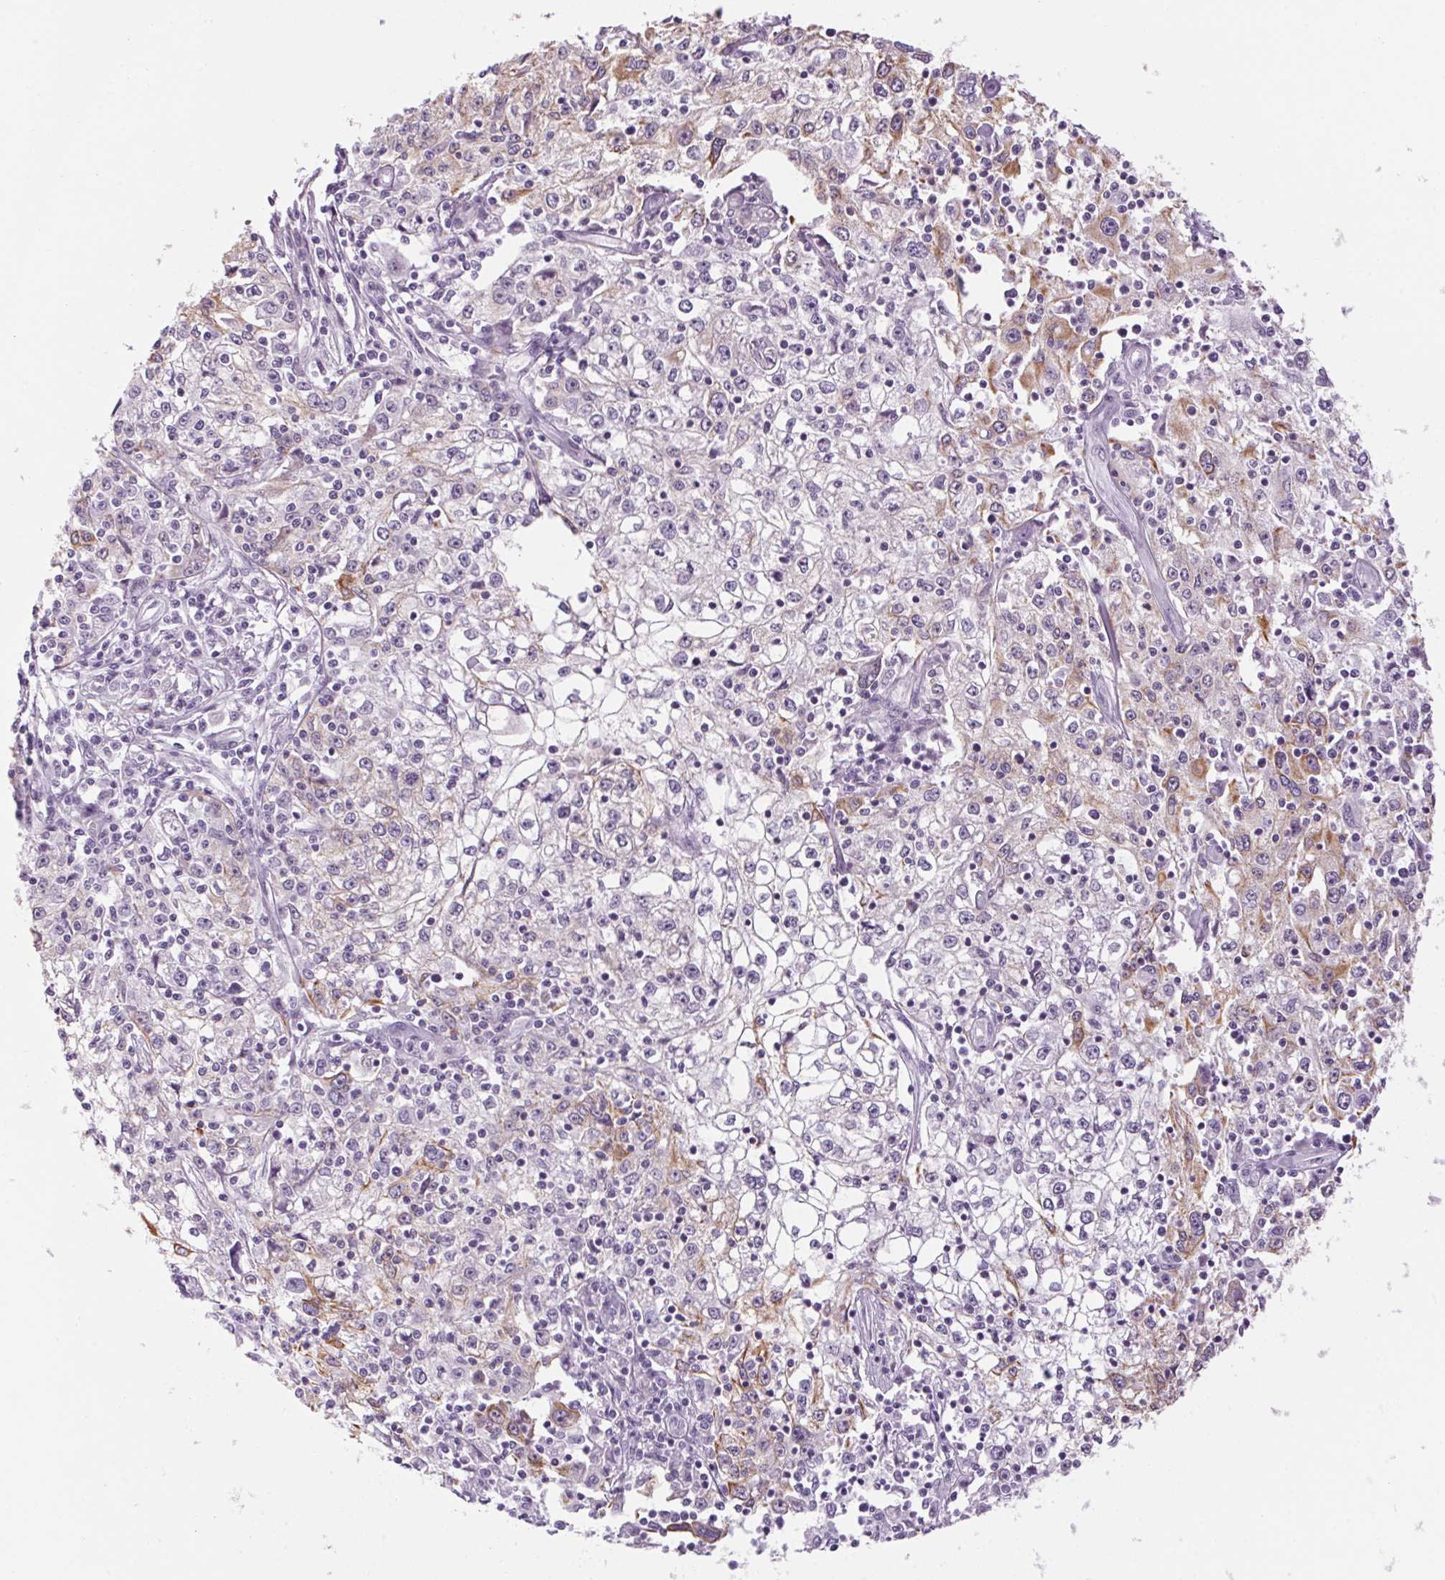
{"staining": {"intensity": "weak", "quantity": "25%-75%", "location": "cytoplasmic/membranous"}, "tissue": "cervical cancer", "cell_type": "Tumor cells", "image_type": "cancer", "snomed": [{"axis": "morphology", "description": "Squamous cell carcinoma, NOS"}, {"axis": "topography", "description": "Cervix"}], "caption": "A micrograph of human cervical squamous cell carcinoma stained for a protein reveals weak cytoplasmic/membranous brown staining in tumor cells.", "gene": "RPTN", "patient": {"sex": "female", "age": 85}}